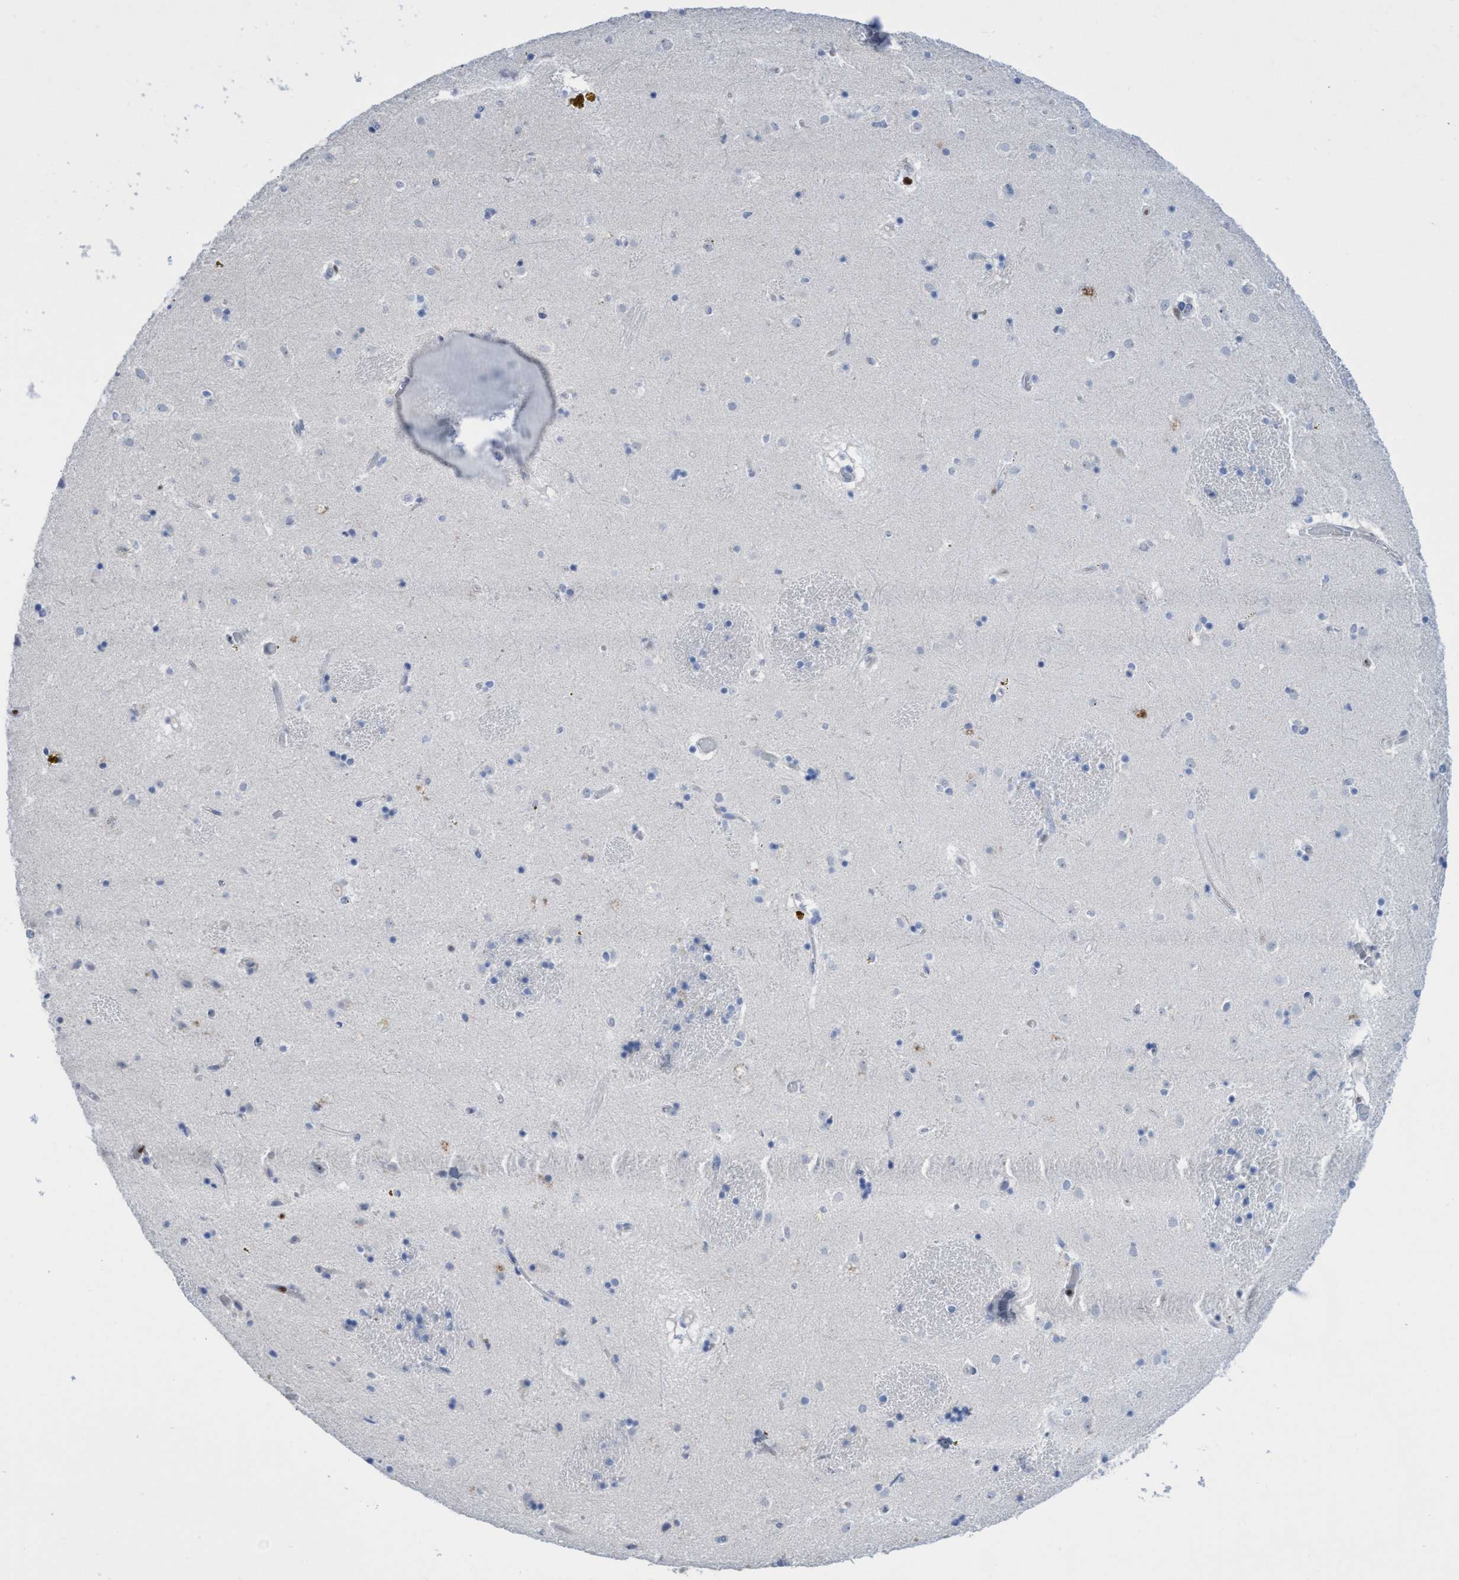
{"staining": {"intensity": "negative", "quantity": "none", "location": "none"}, "tissue": "caudate", "cell_type": "Glial cells", "image_type": "normal", "snomed": [{"axis": "morphology", "description": "Normal tissue, NOS"}, {"axis": "topography", "description": "Lateral ventricle wall"}], "caption": "Micrograph shows no significant protein positivity in glial cells of unremarkable caudate. (DAB immunohistochemistry with hematoxylin counter stain).", "gene": "CBX2", "patient": {"sex": "male", "age": 70}}